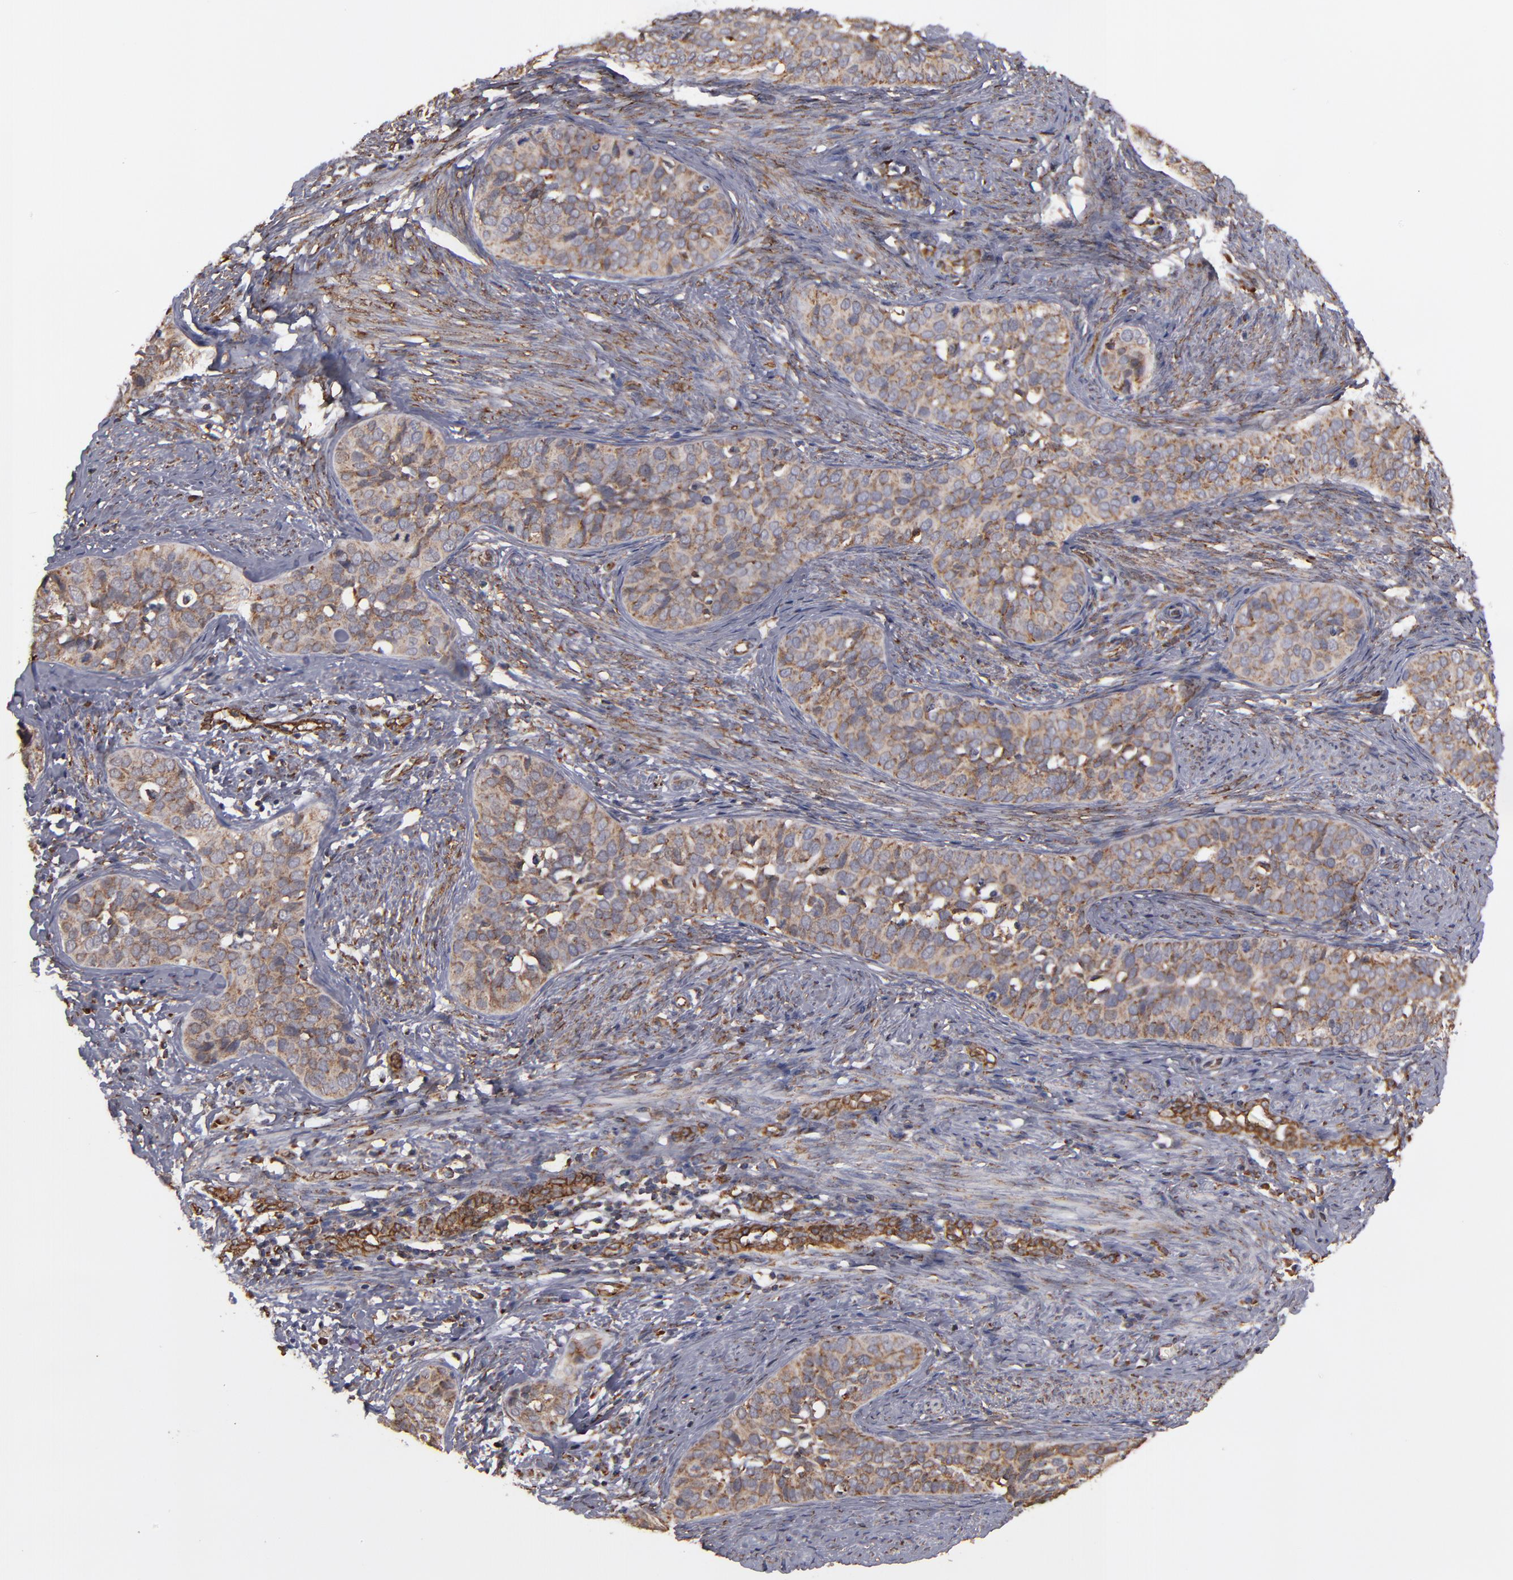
{"staining": {"intensity": "weak", "quantity": ">75%", "location": "cytoplasmic/membranous"}, "tissue": "cervical cancer", "cell_type": "Tumor cells", "image_type": "cancer", "snomed": [{"axis": "morphology", "description": "Squamous cell carcinoma, NOS"}, {"axis": "topography", "description": "Cervix"}], "caption": "IHC histopathology image of human cervical squamous cell carcinoma stained for a protein (brown), which exhibits low levels of weak cytoplasmic/membranous positivity in about >75% of tumor cells.", "gene": "KTN1", "patient": {"sex": "female", "age": 31}}